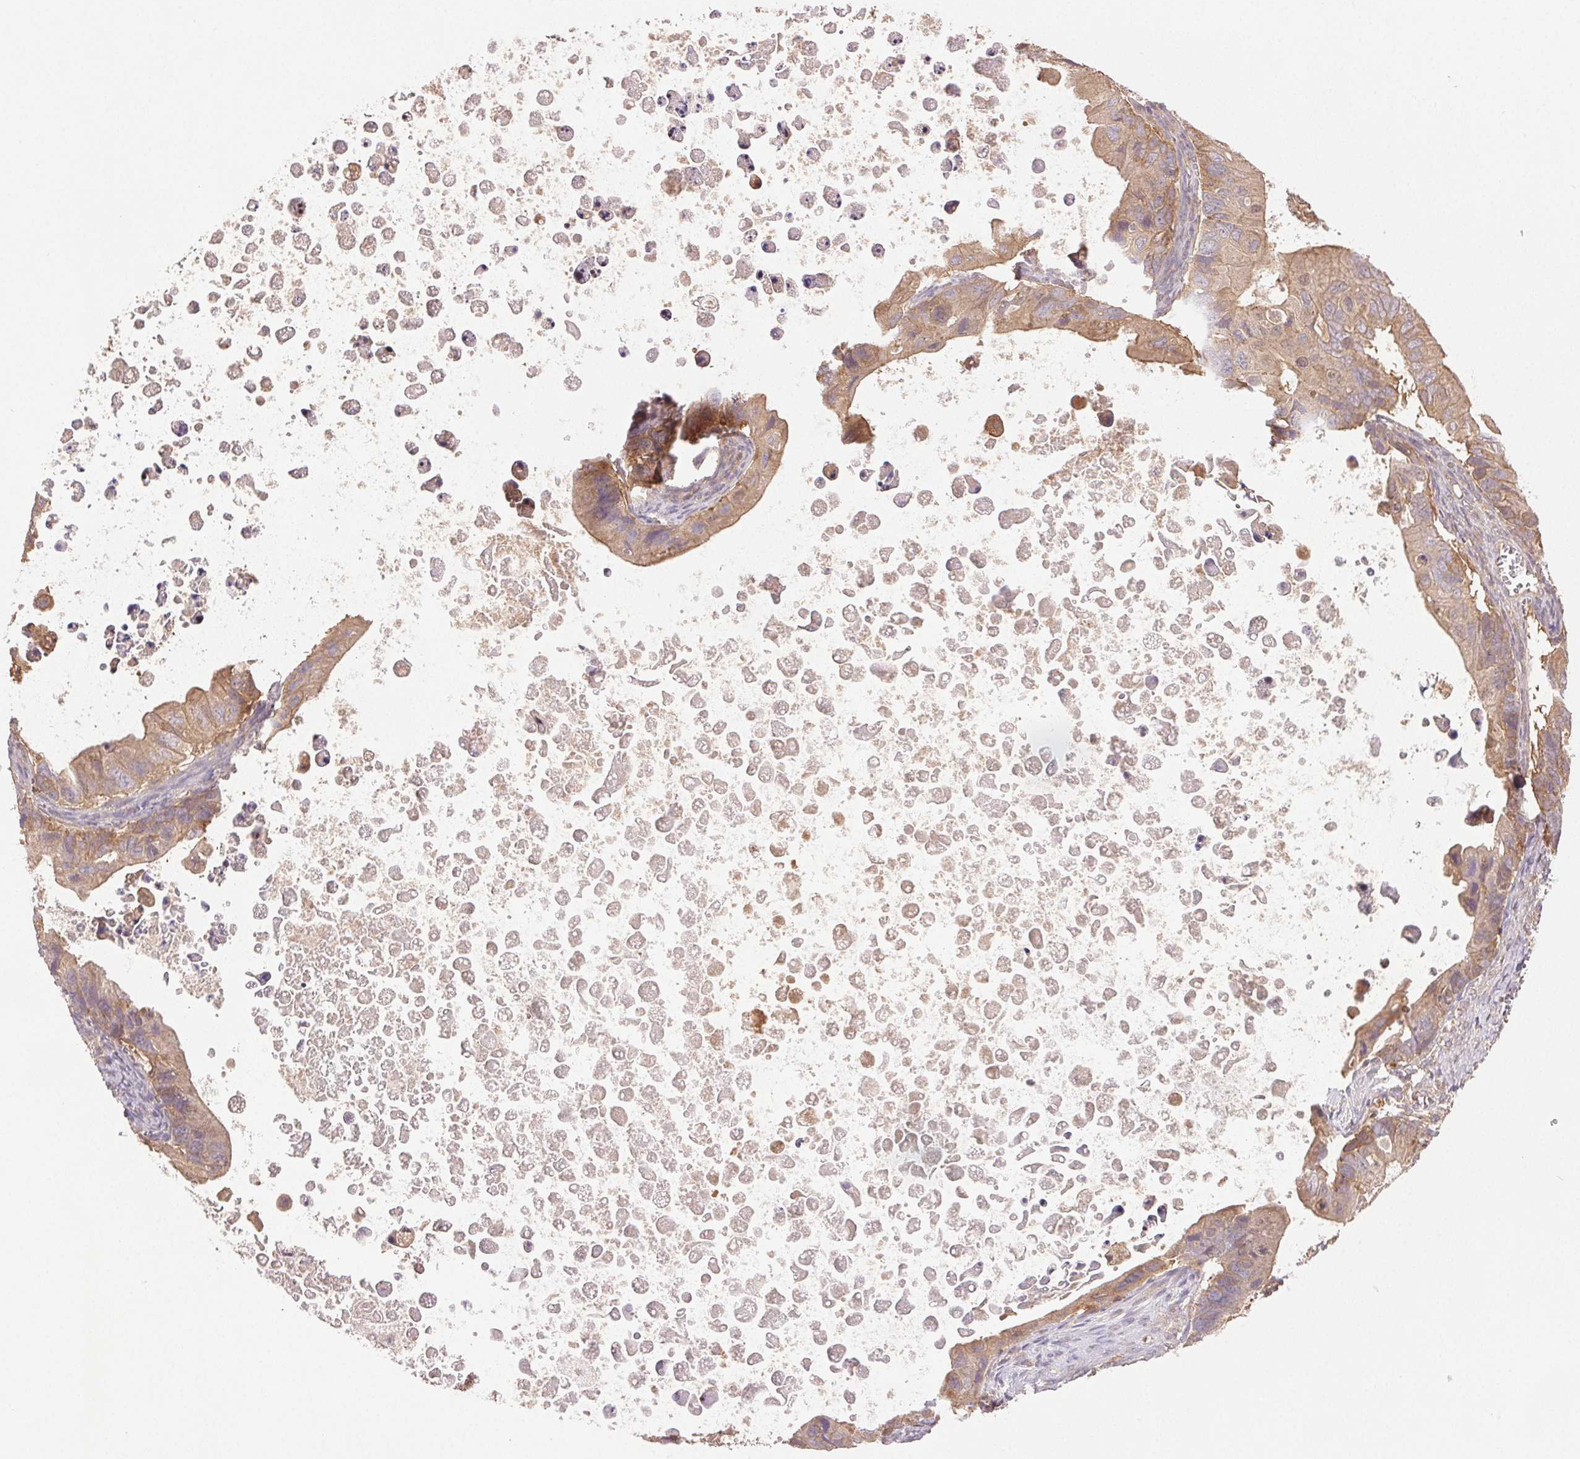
{"staining": {"intensity": "weak", "quantity": "25%-75%", "location": "cytoplasmic/membranous"}, "tissue": "ovarian cancer", "cell_type": "Tumor cells", "image_type": "cancer", "snomed": [{"axis": "morphology", "description": "Cystadenocarcinoma, mucinous, NOS"}, {"axis": "topography", "description": "Ovary"}], "caption": "Ovarian cancer (mucinous cystadenocarcinoma) stained with DAB IHC exhibits low levels of weak cytoplasmic/membranous staining in about 25%-75% of tumor cells.", "gene": "GDI2", "patient": {"sex": "female", "age": 64}}